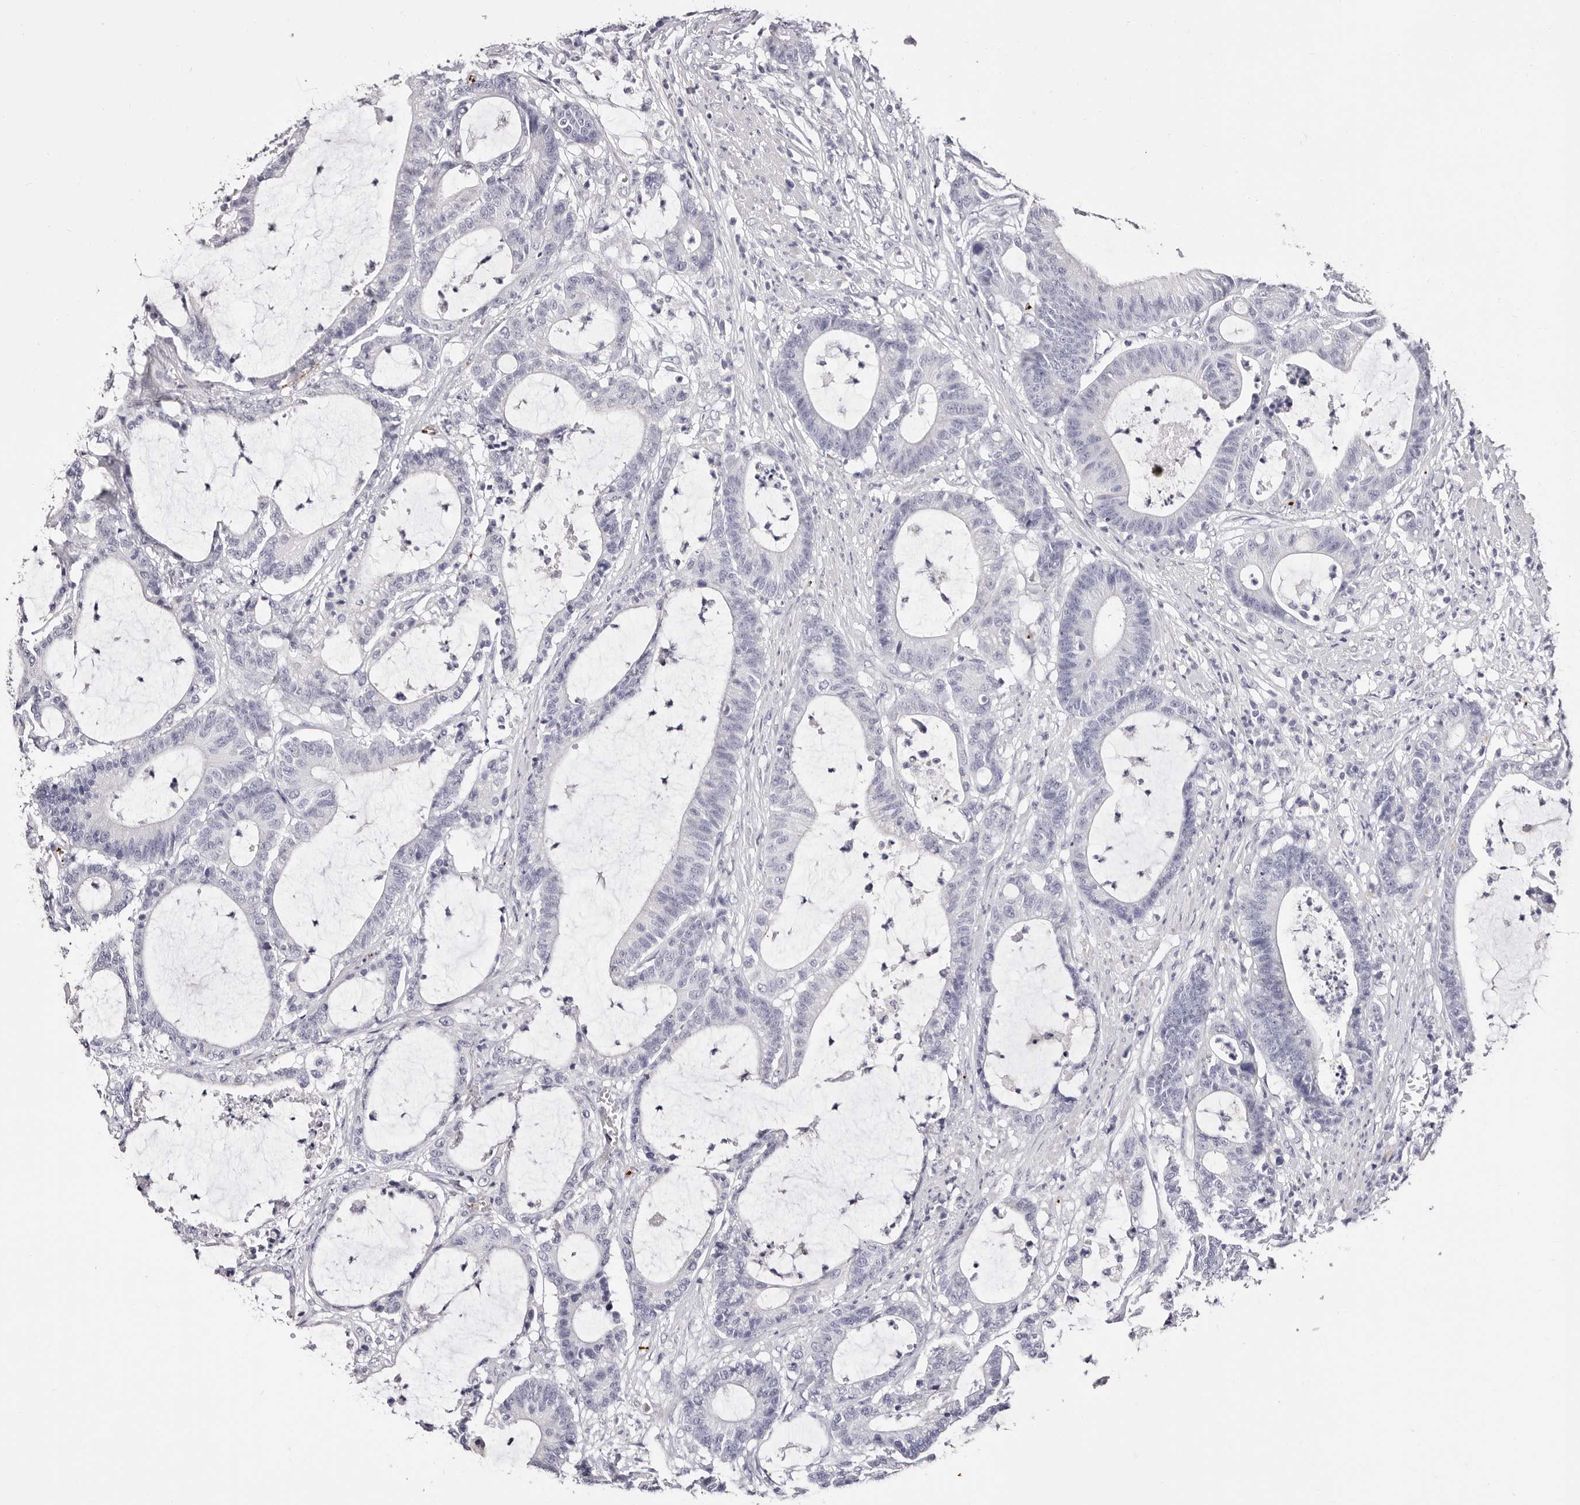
{"staining": {"intensity": "negative", "quantity": "none", "location": "none"}, "tissue": "colorectal cancer", "cell_type": "Tumor cells", "image_type": "cancer", "snomed": [{"axis": "morphology", "description": "Adenocarcinoma, NOS"}, {"axis": "topography", "description": "Colon"}], "caption": "Tumor cells show no significant staining in colorectal adenocarcinoma. (IHC, brightfield microscopy, high magnification).", "gene": "PF4", "patient": {"sex": "female", "age": 84}}